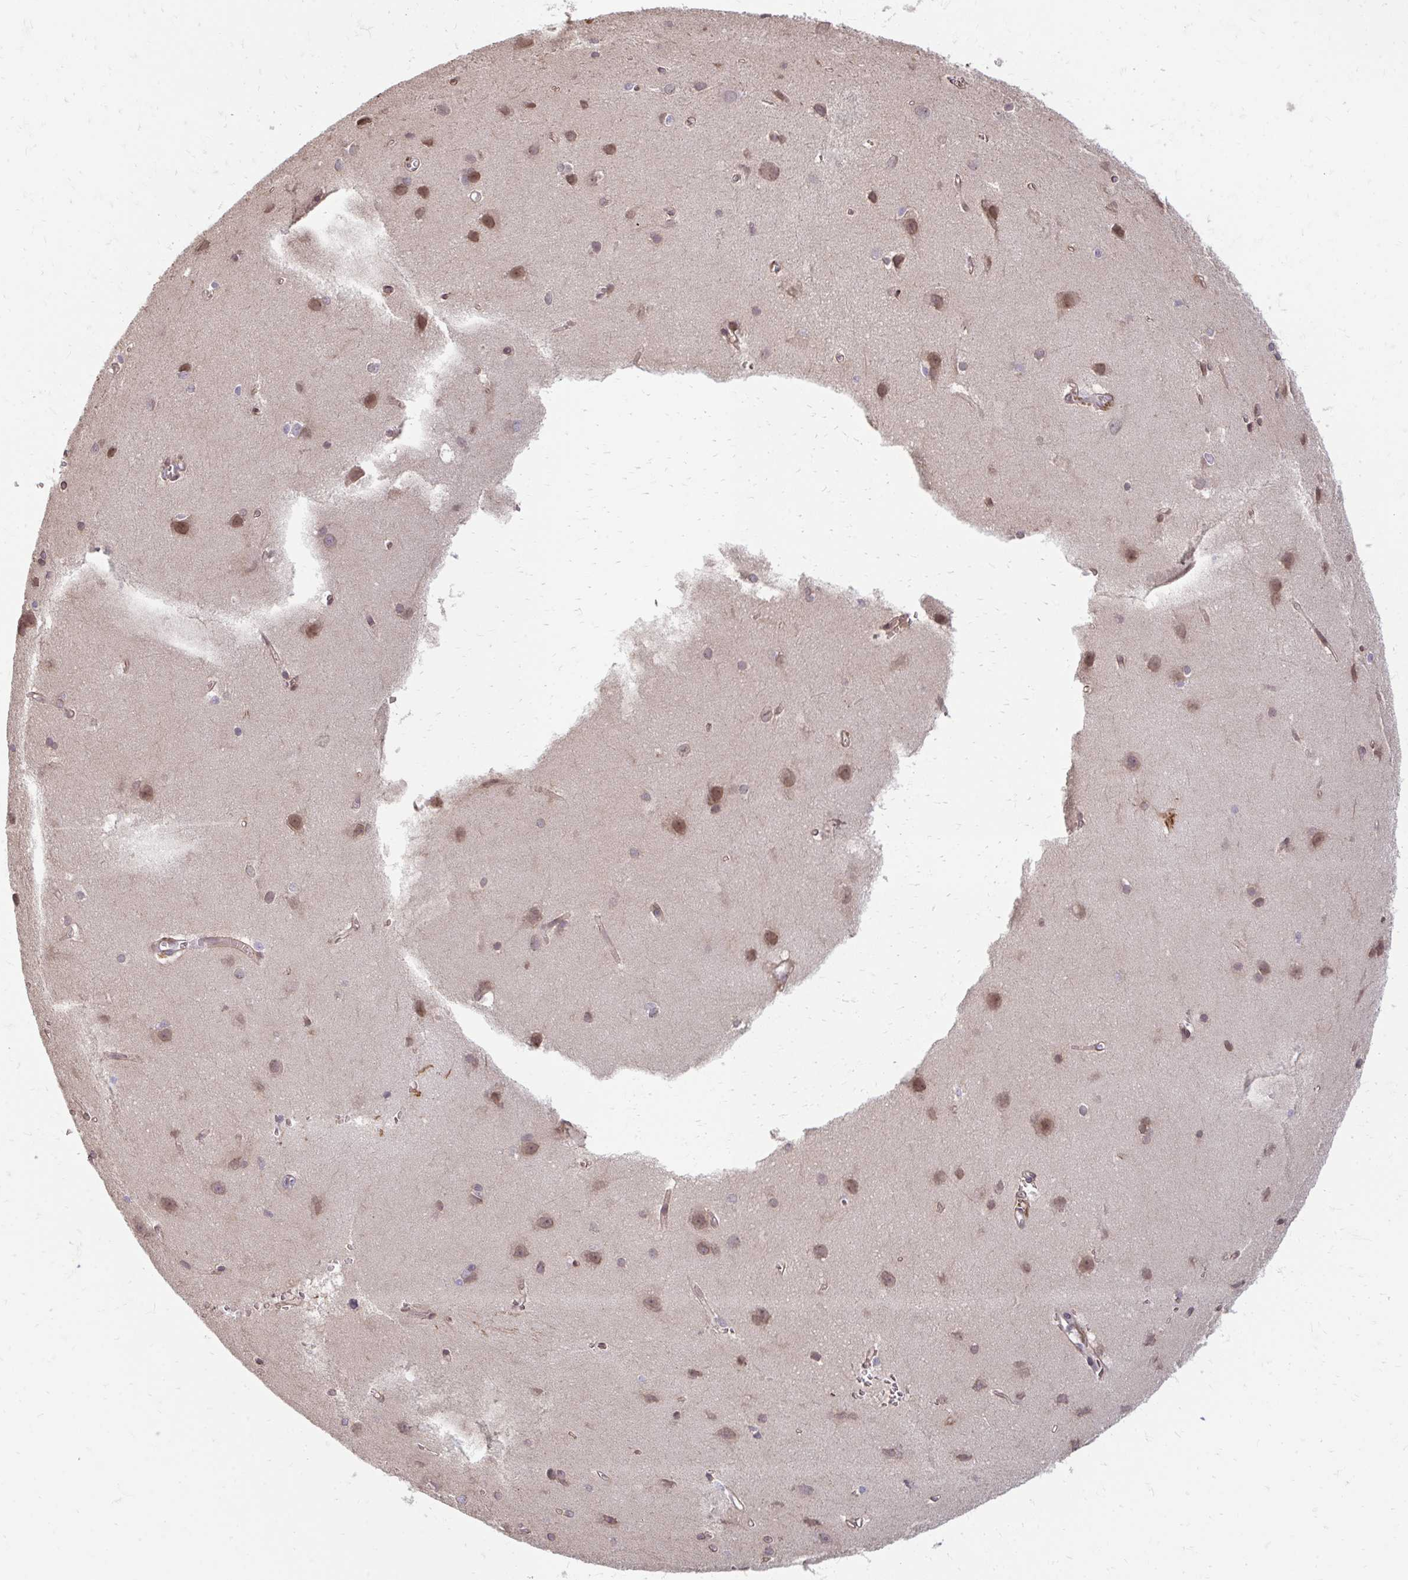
{"staining": {"intensity": "moderate", "quantity": ">75%", "location": "cytoplasmic/membranous,nuclear"}, "tissue": "cerebral cortex", "cell_type": "Endothelial cells", "image_type": "normal", "snomed": [{"axis": "morphology", "description": "Normal tissue, NOS"}, {"axis": "topography", "description": "Cerebral cortex"}], "caption": "Immunohistochemical staining of unremarkable human cerebral cortex reveals moderate cytoplasmic/membranous,nuclear protein positivity in about >75% of endothelial cells. (DAB IHC, brown staining for protein, blue staining for nuclei).", "gene": "GPC5", "patient": {"sex": "male", "age": 37}}